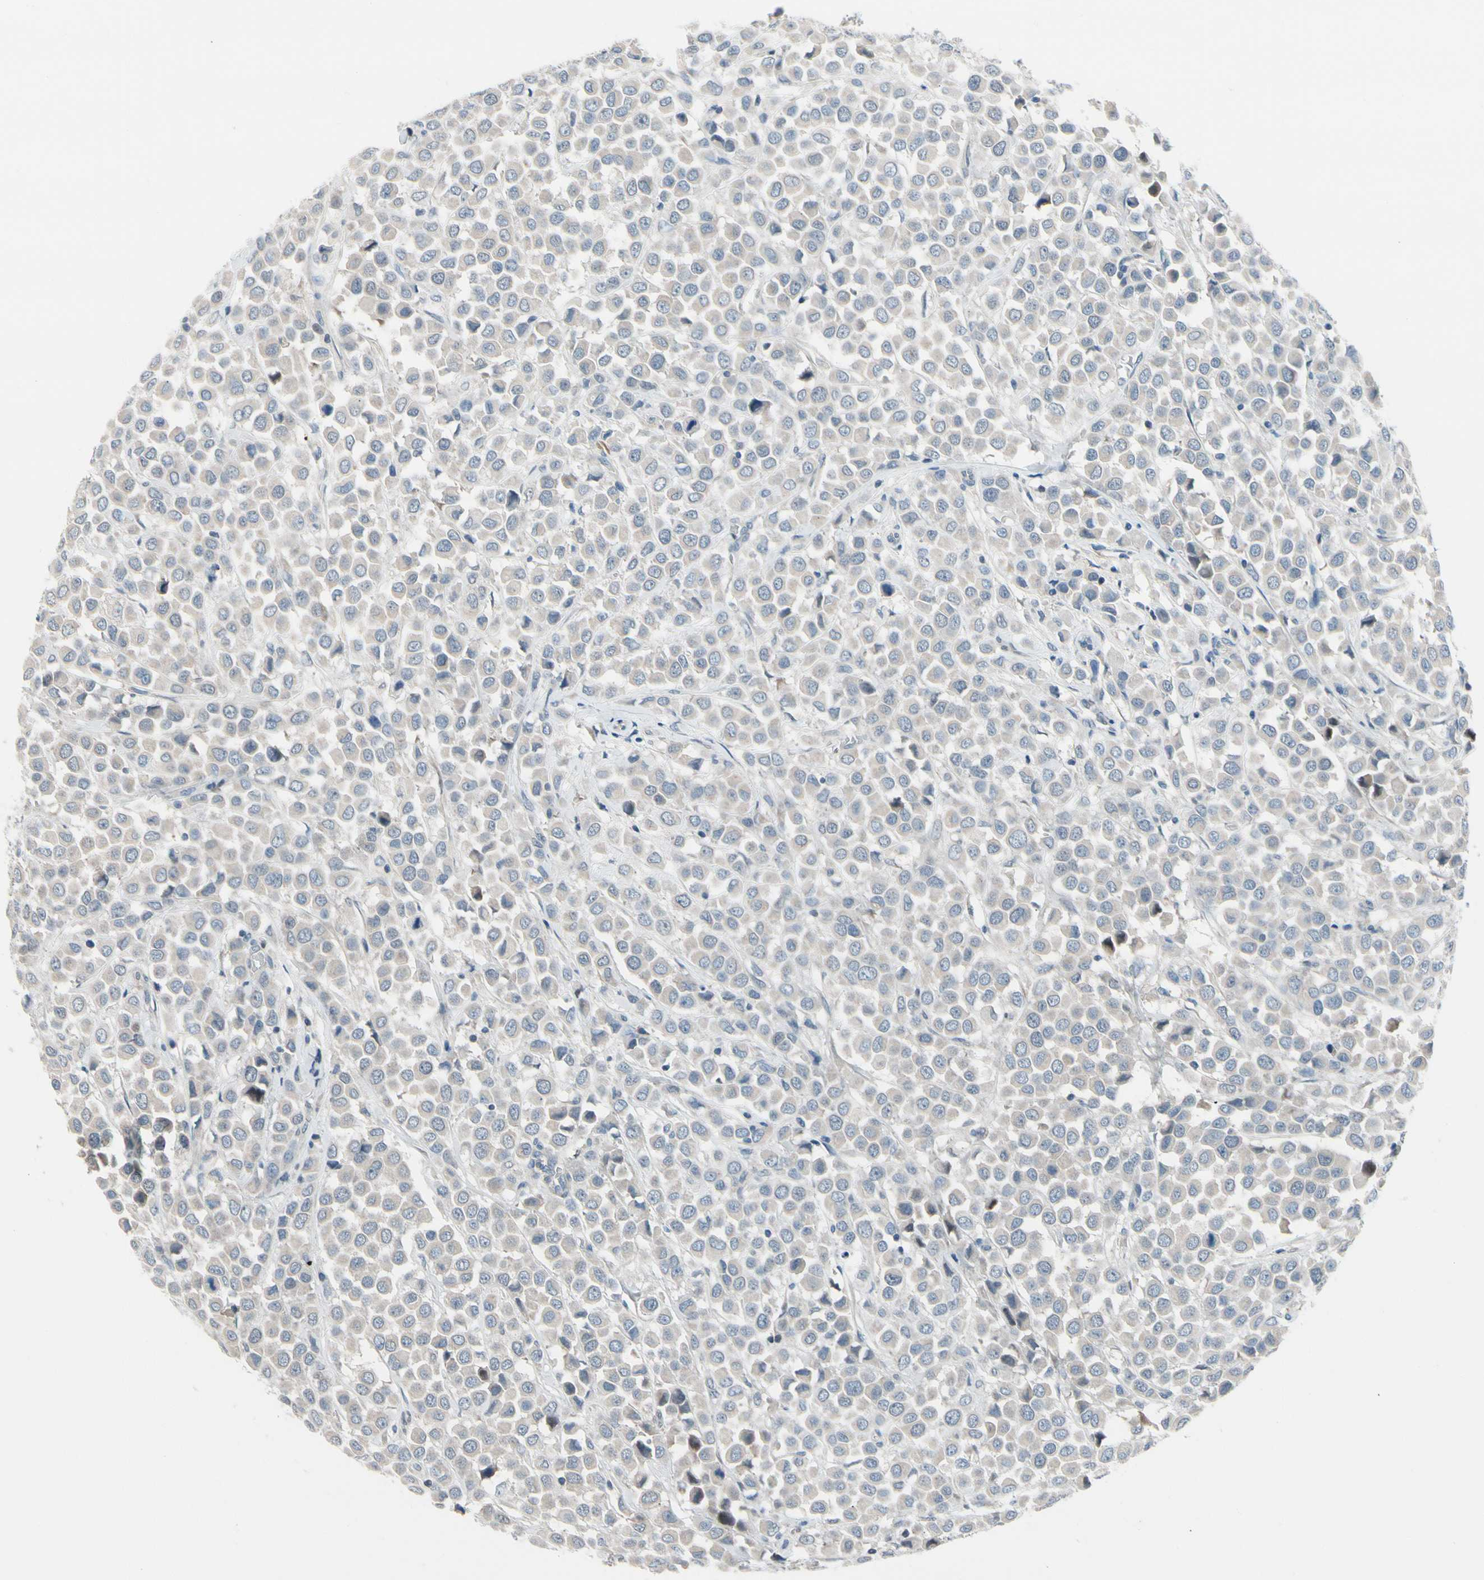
{"staining": {"intensity": "weak", "quantity": "25%-75%", "location": "cytoplasmic/membranous"}, "tissue": "breast cancer", "cell_type": "Tumor cells", "image_type": "cancer", "snomed": [{"axis": "morphology", "description": "Duct carcinoma"}, {"axis": "topography", "description": "Breast"}], "caption": "This photomicrograph displays immunohistochemistry staining of breast cancer (intraductal carcinoma), with low weak cytoplasmic/membranous expression in about 25%-75% of tumor cells.", "gene": "CFAP36", "patient": {"sex": "female", "age": 61}}